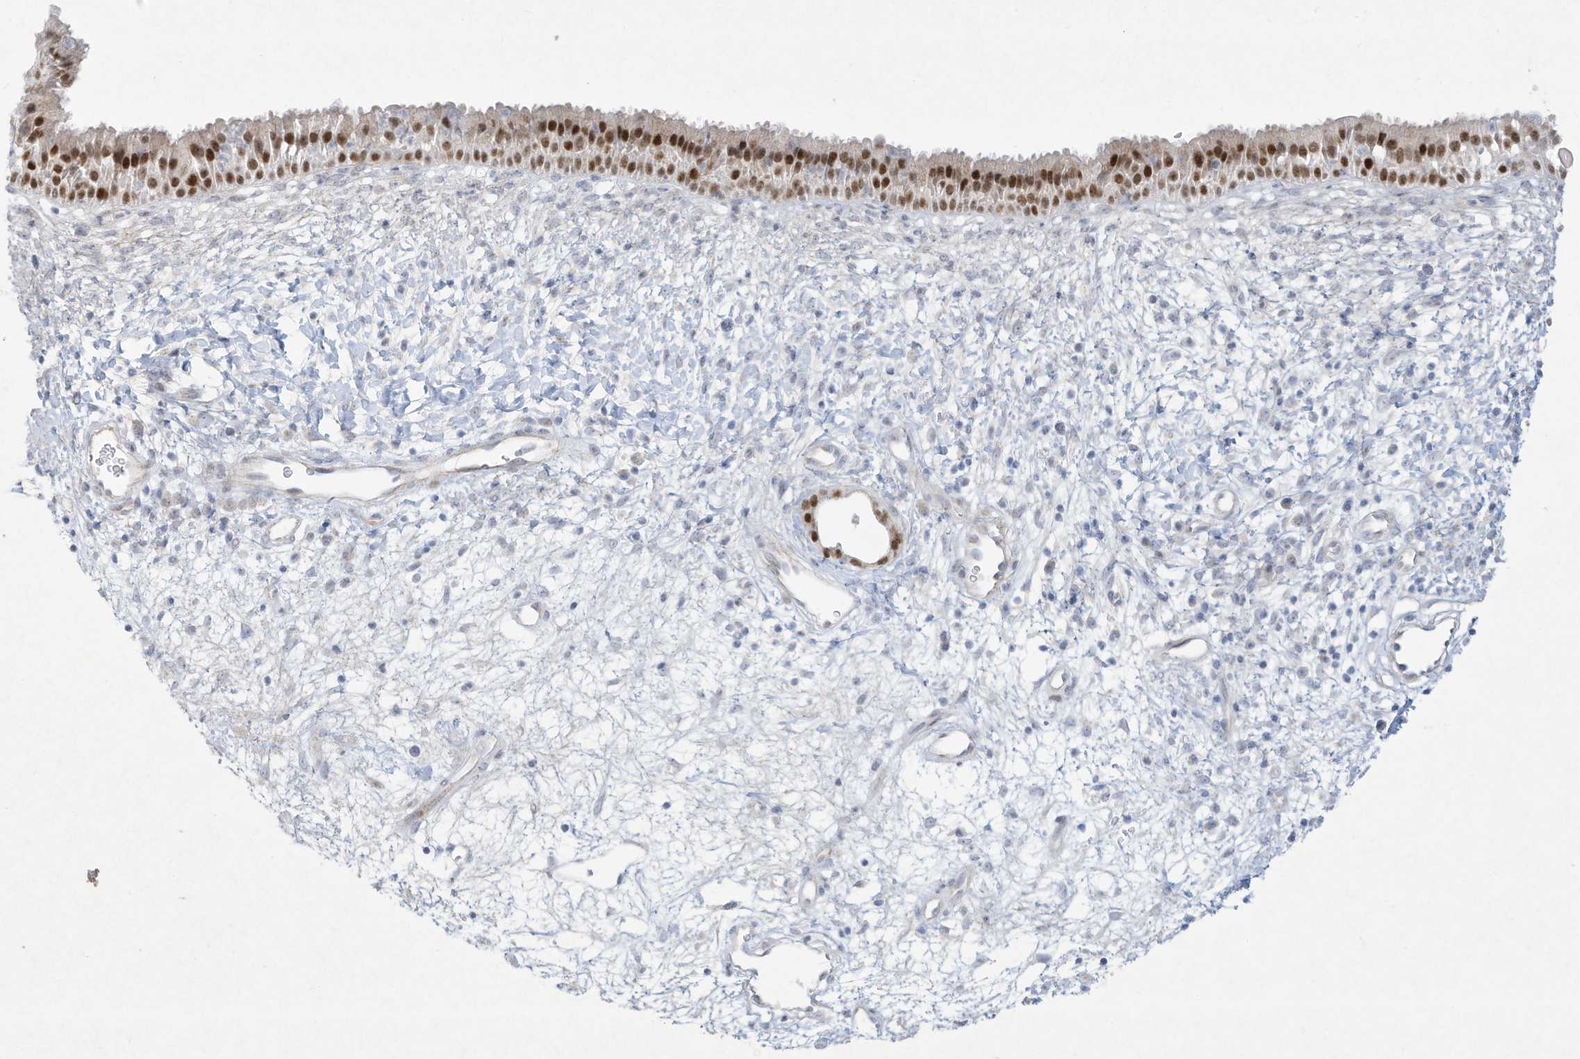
{"staining": {"intensity": "strong", "quantity": "25%-75%", "location": "nuclear"}, "tissue": "nasopharynx", "cell_type": "Respiratory epithelial cells", "image_type": "normal", "snomed": [{"axis": "morphology", "description": "Normal tissue, NOS"}, {"axis": "topography", "description": "Nasopharynx"}], "caption": "Strong nuclear positivity for a protein is seen in about 25%-75% of respiratory epithelial cells of unremarkable nasopharynx using immunohistochemistry (IHC).", "gene": "PAX6", "patient": {"sex": "male", "age": 22}}